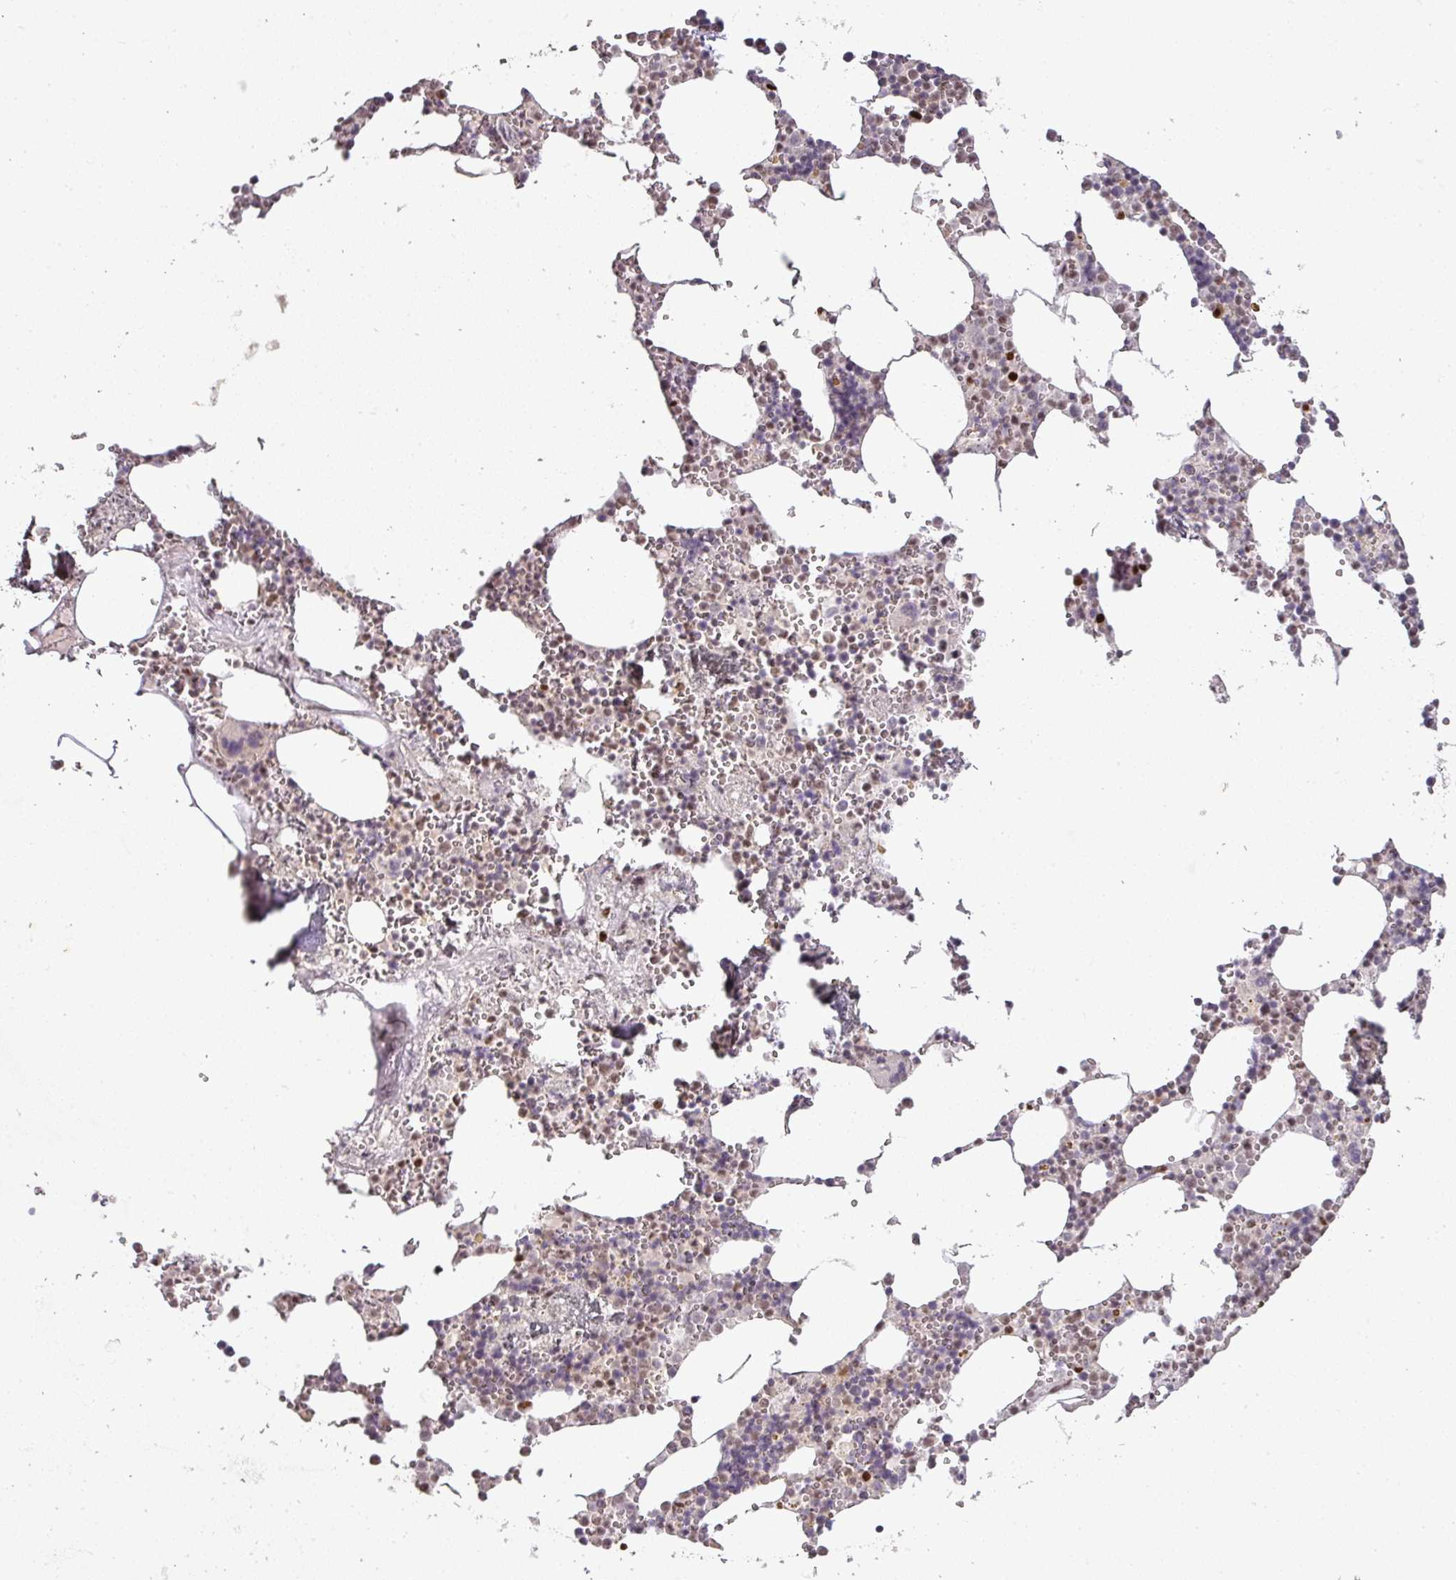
{"staining": {"intensity": "moderate", "quantity": "<25%", "location": "nuclear"}, "tissue": "bone marrow", "cell_type": "Hematopoietic cells", "image_type": "normal", "snomed": [{"axis": "morphology", "description": "Normal tissue, NOS"}, {"axis": "topography", "description": "Bone marrow"}], "caption": "Moderate nuclear staining is appreciated in about <25% of hematopoietic cells in benign bone marrow. (DAB IHC, brown staining for protein, blue staining for nuclei).", "gene": "GPRIN2", "patient": {"sex": "male", "age": 54}}